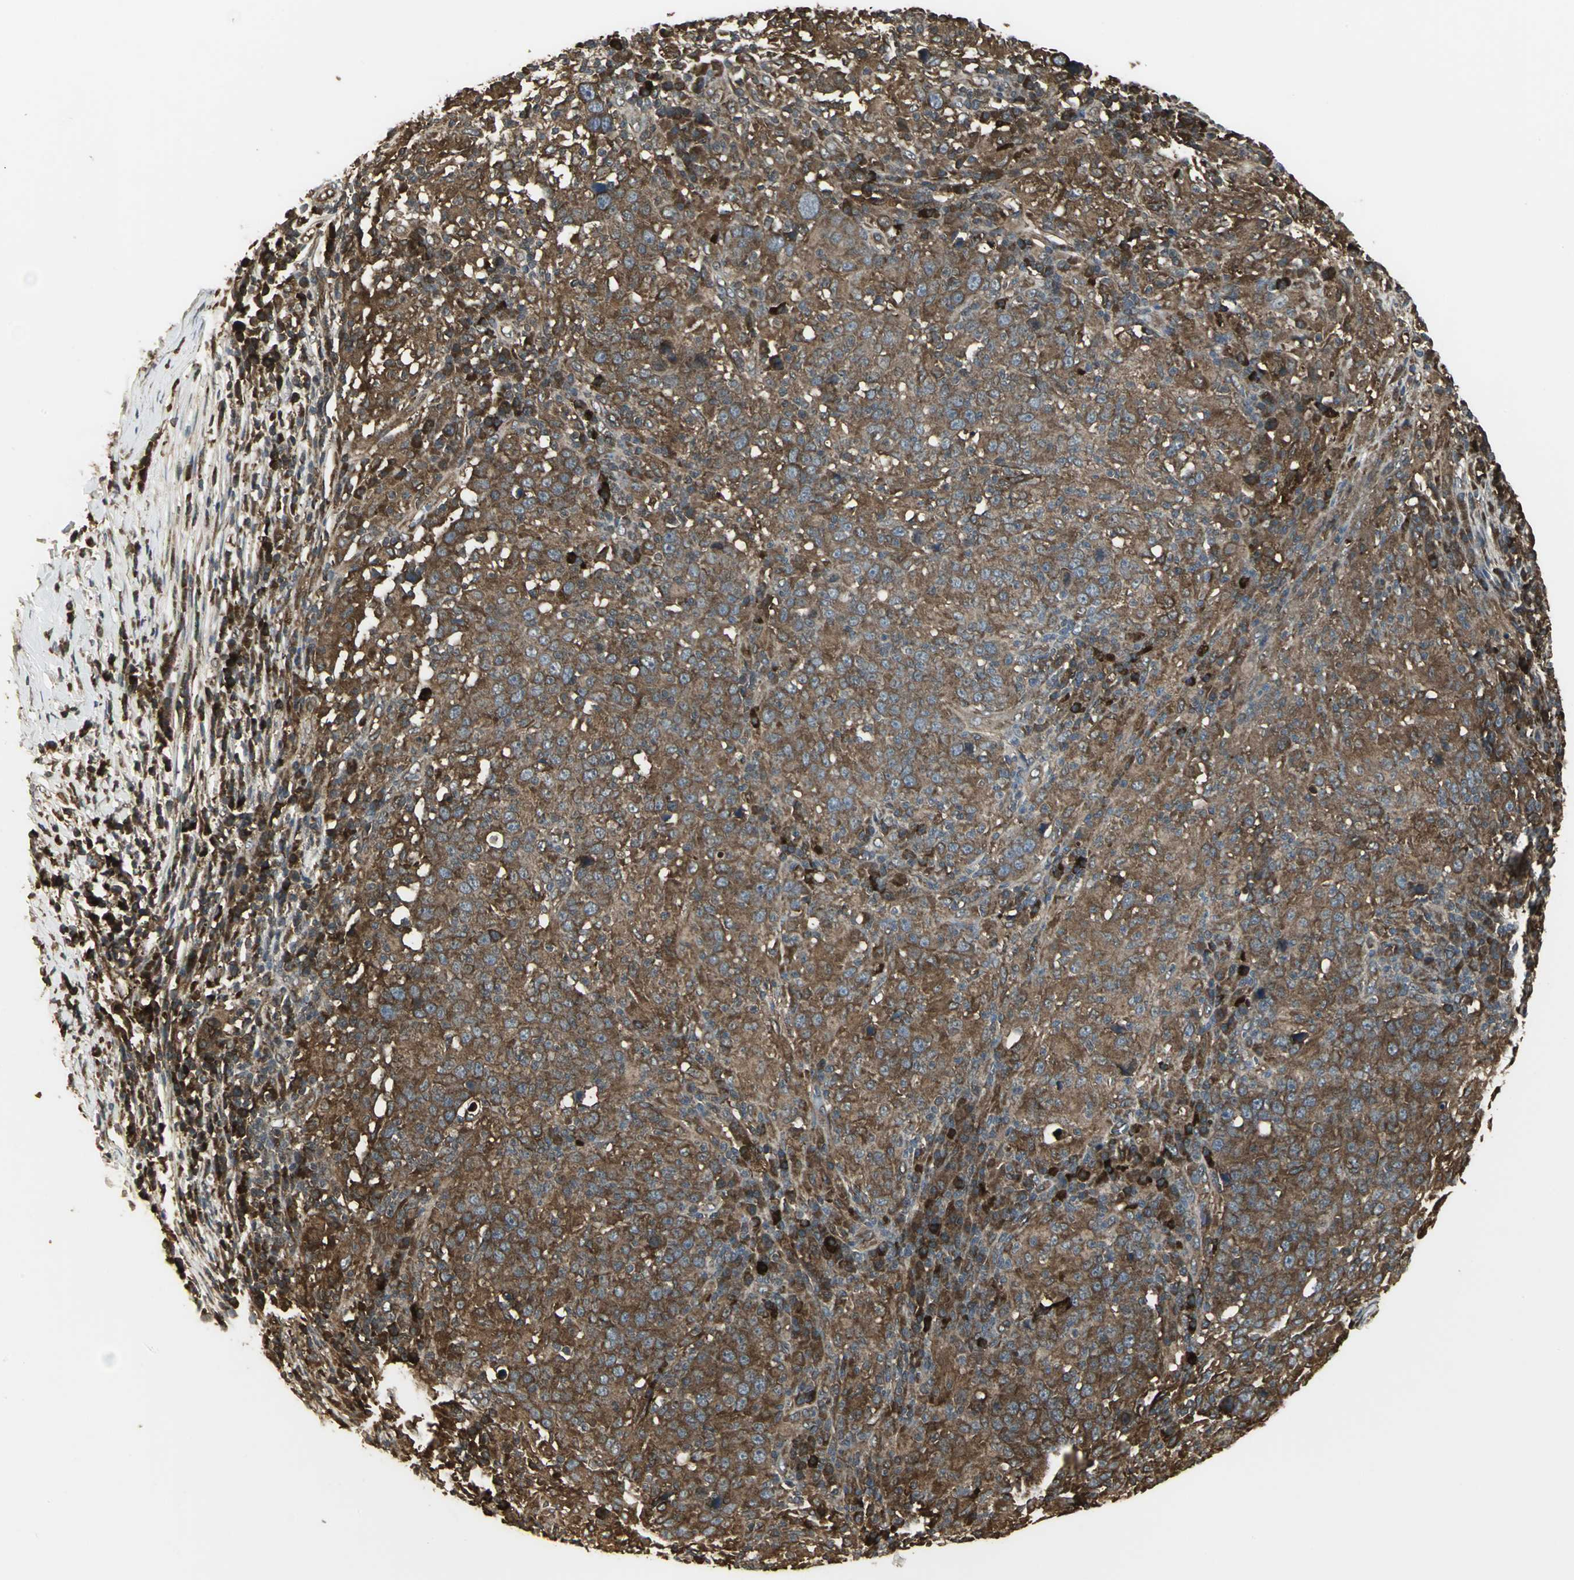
{"staining": {"intensity": "strong", "quantity": ">75%", "location": "cytoplasmic/membranous"}, "tissue": "head and neck cancer", "cell_type": "Tumor cells", "image_type": "cancer", "snomed": [{"axis": "morphology", "description": "Adenocarcinoma, NOS"}, {"axis": "topography", "description": "Salivary gland"}, {"axis": "topography", "description": "Head-Neck"}], "caption": "Protein expression analysis of human adenocarcinoma (head and neck) reveals strong cytoplasmic/membranous positivity in approximately >75% of tumor cells.", "gene": "PRXL2B", "patient": {"sex": "female", "age": 65}}